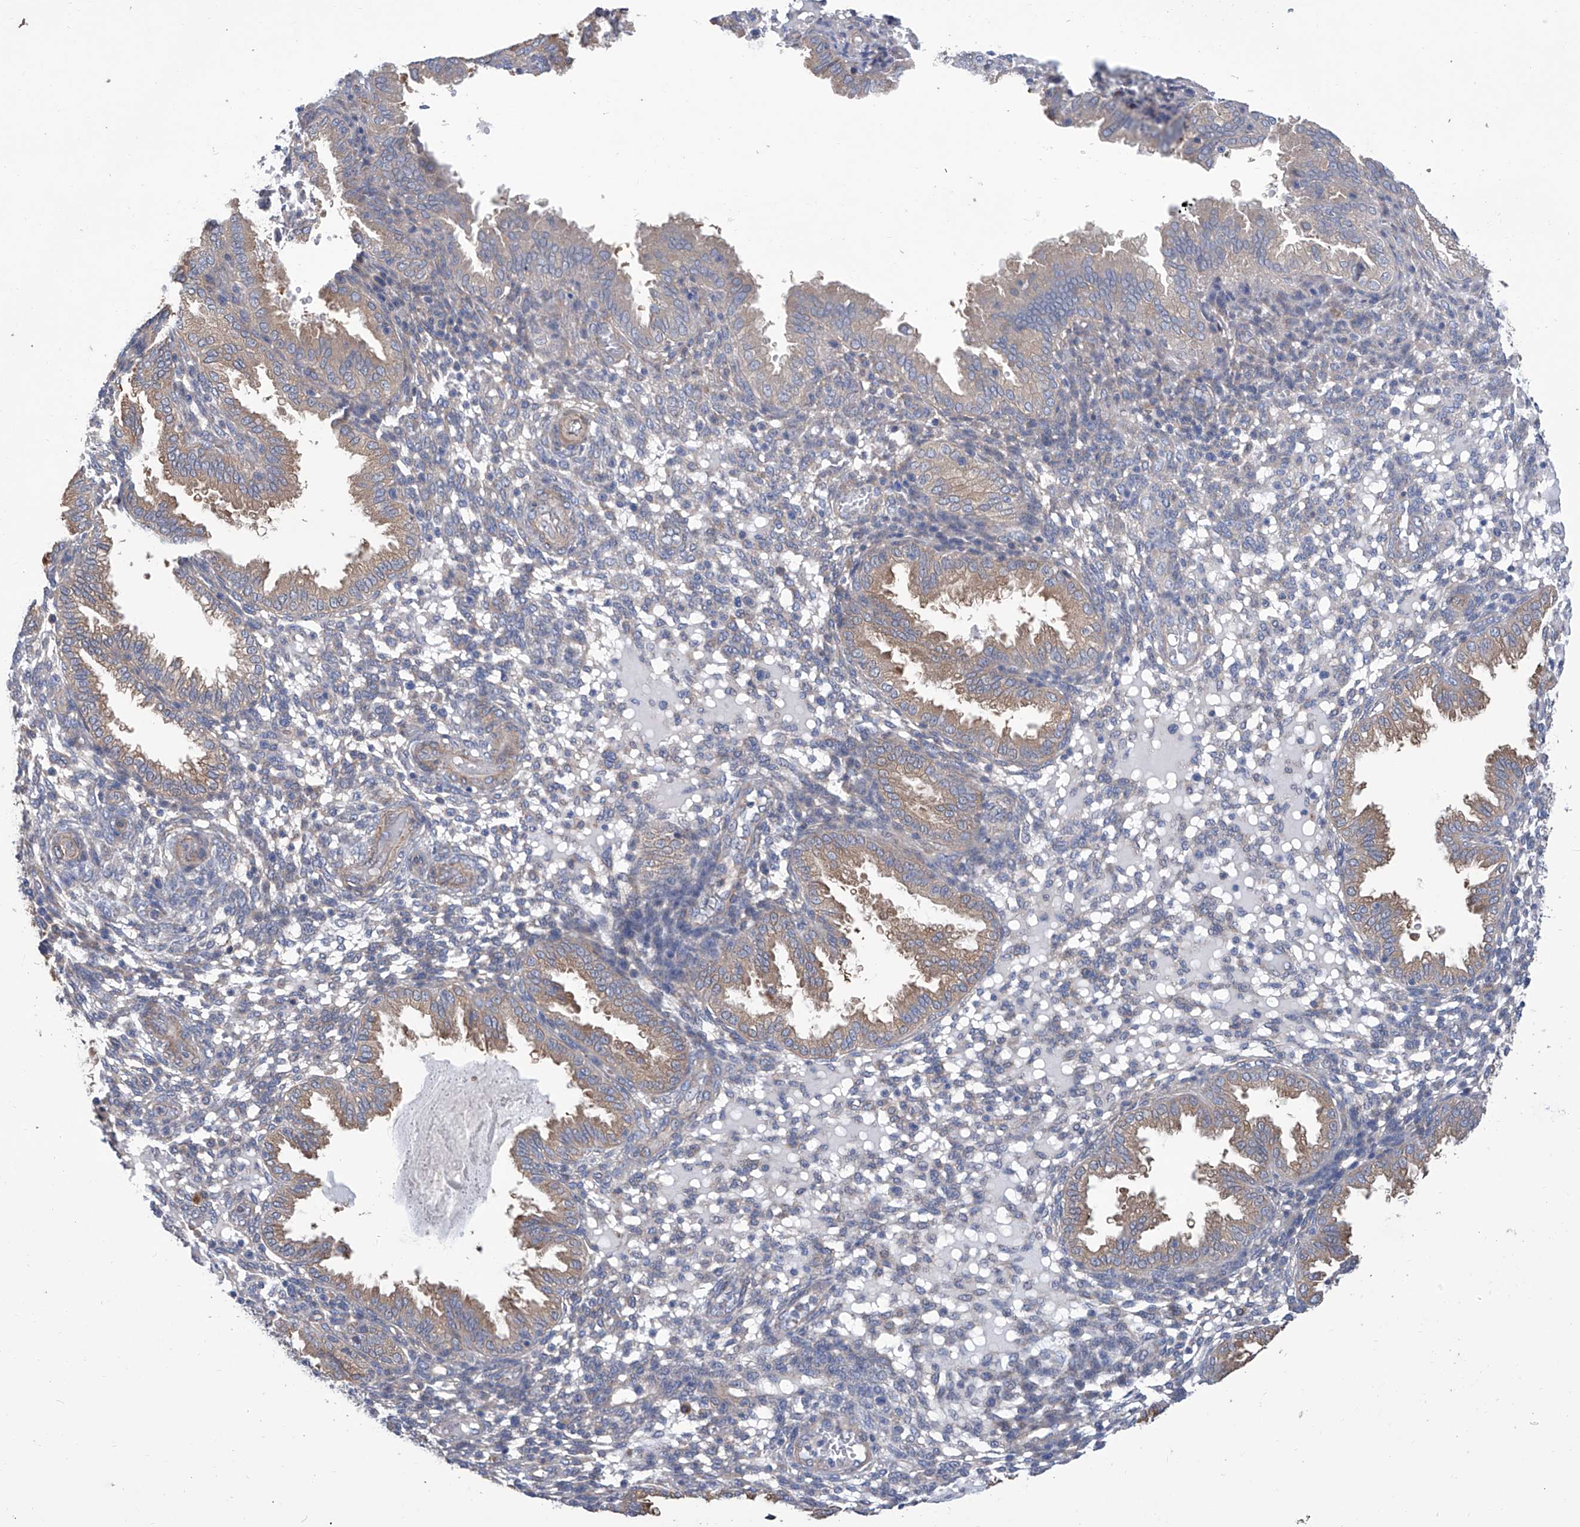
{"staining": {"intensity": "negative", "quantity": "none", "location": "none"}, "tissue": "endometrium", "cell_type": "Cells in endometrial stroma", "image_type": "normal", "snomed": [{"axis": "morphology", "description": "Normal tissue, NOS"}, {"axis": "topography", "description": "Endometrium"}], "caption": "This is an IHC micrograph of benign human endometrium. There is no positivity in cells in endometrial stroma.", "gene": "SMS", "patient": {"sex": "female", "age": 33}}